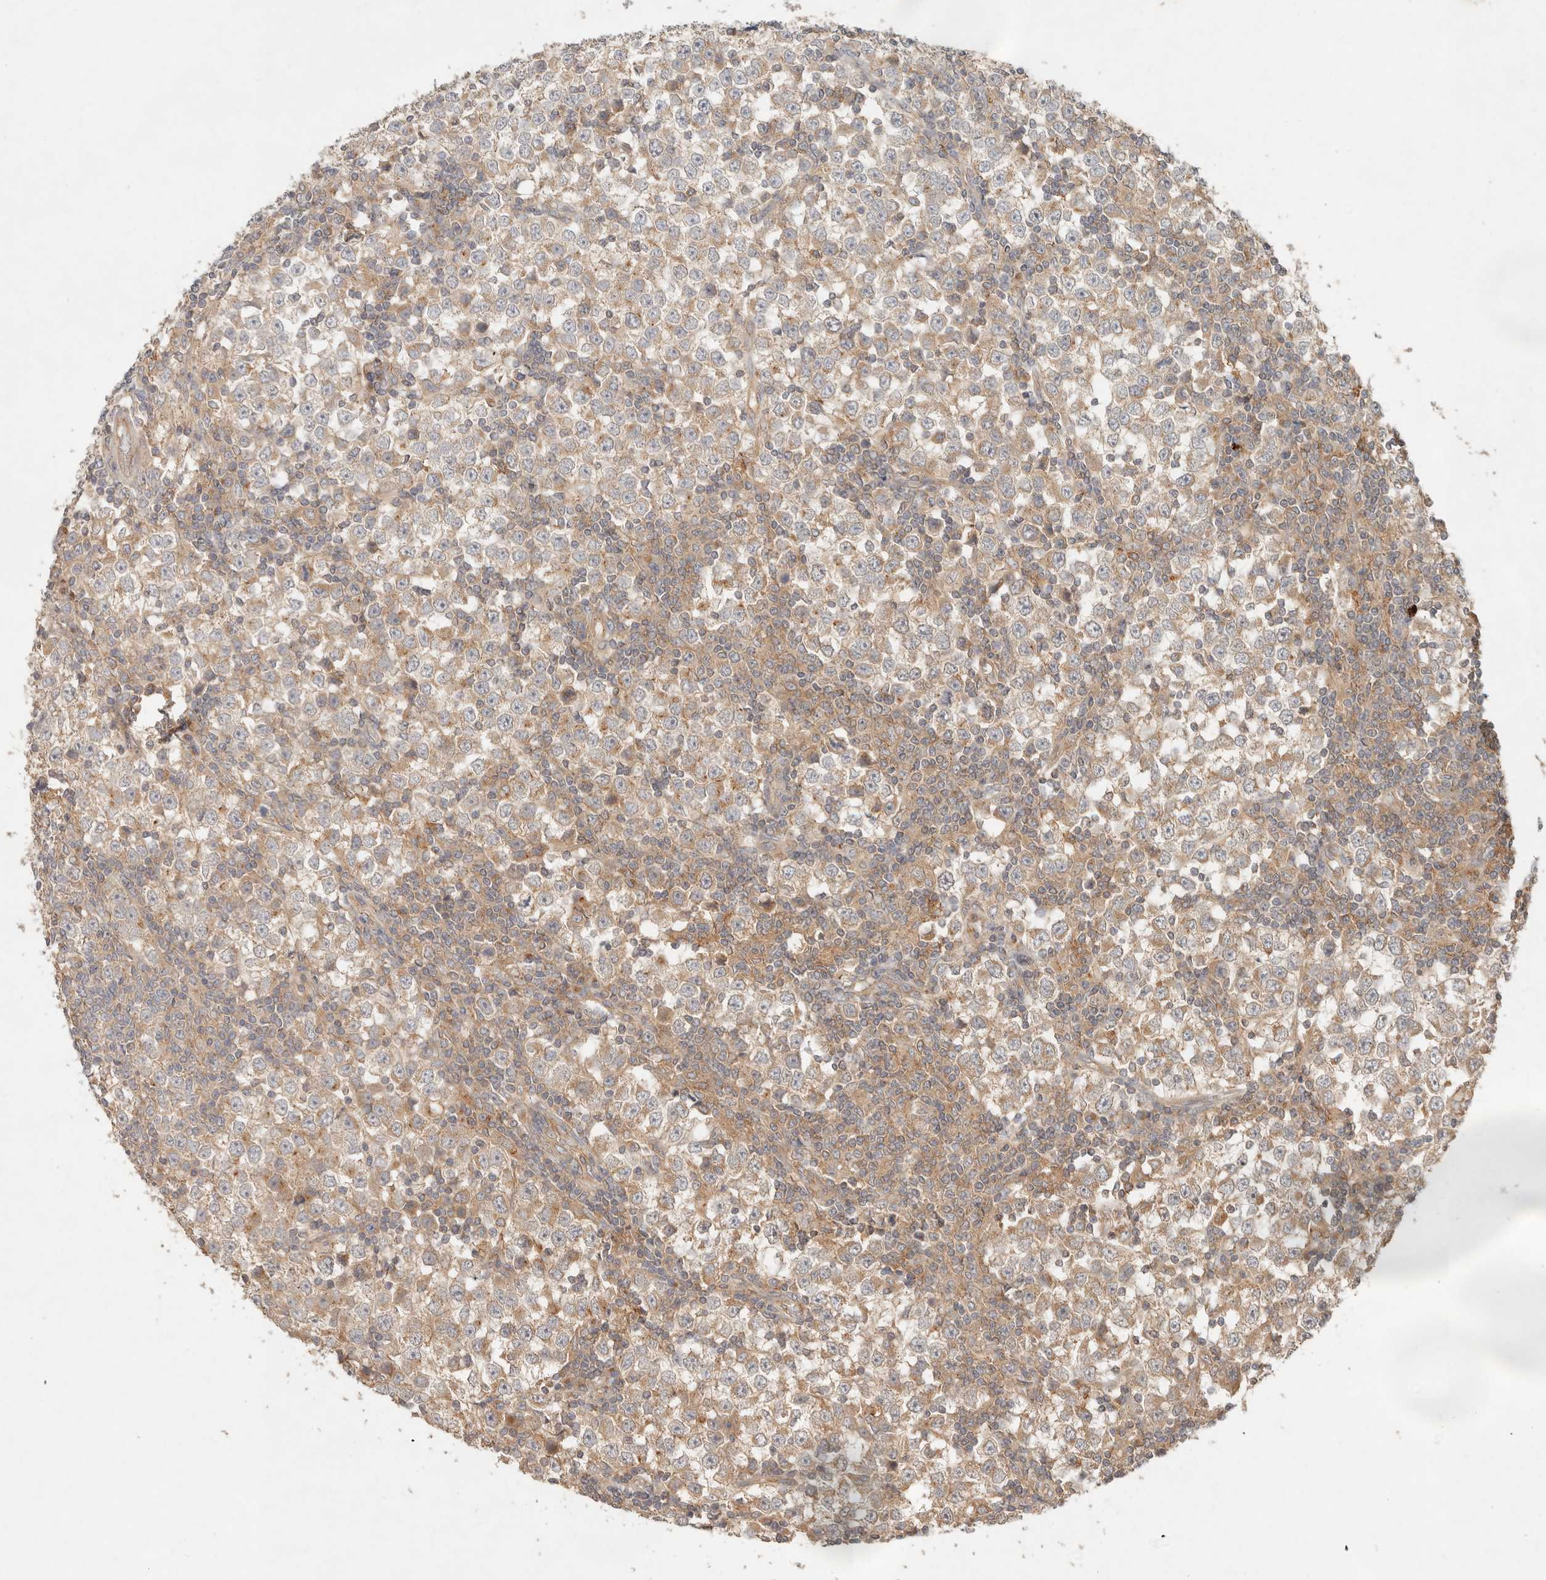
{"staining": {"intensity": "weak", "quantity": ">75%", "location": "cytoplasmic/membranous"}, "tissue": "testis cancer", "cell_type": "Tumor cells", "image_type": "cancer", "snomed": [{"axis": "morphology", "description": "Seminoma, NOS"}, {"axis": "topography", "description": "Testis"}], "caption": "DAB immunohistochemical staining of testis cancer reveals weak cytoplasmic/membranous protein expression in about >75% of tumor cells. (DAB IHC, brown staining for protein, blue staining for nuclei).", "gene": "HECTD3", "patient": {"sex": "male", "age": 65}}